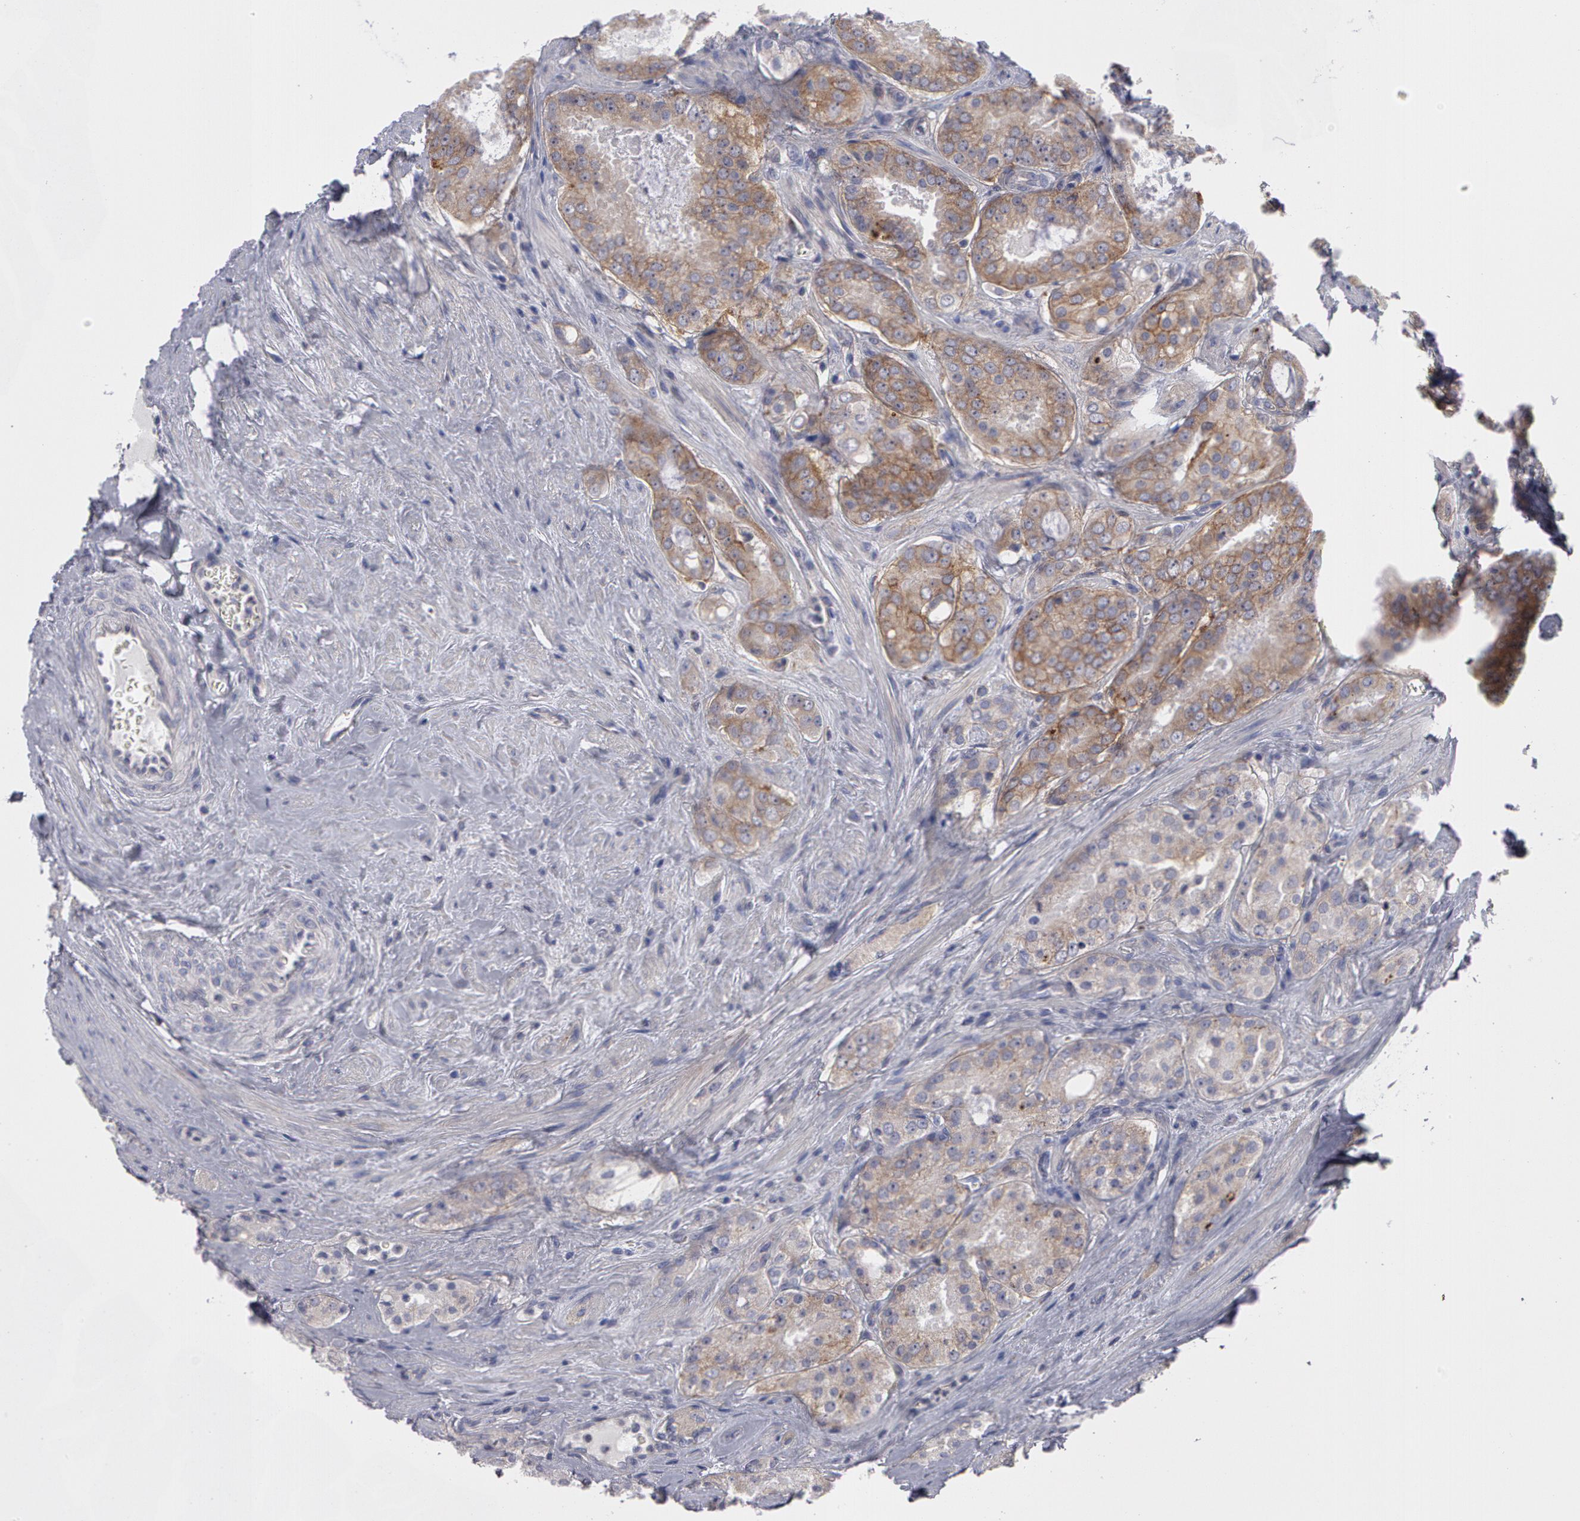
{"staining": {"intensity": "moderate", "quantity": ">75%", "location": "cytoplasmic/membranous"}, "tissue": "prostate cancer", "cell_type": "Tumor cells", "image_type": "cancer", "snomed": [{"axis": "morphology", "description": "Adenocarcinoma, Medium grade"}, {"axis": "topography", "description": "Prostate"}], "caption": "IHC histopathology image of human adenocarcinoma (medium-grade) (prostate) stained for a protein (brown), which shows medium levels of moderate cytoplasmic/membranous staining in about >75% of tumor cells.", "gene": "ERBB2", "patient": {"sex": "male", "age": 60}}